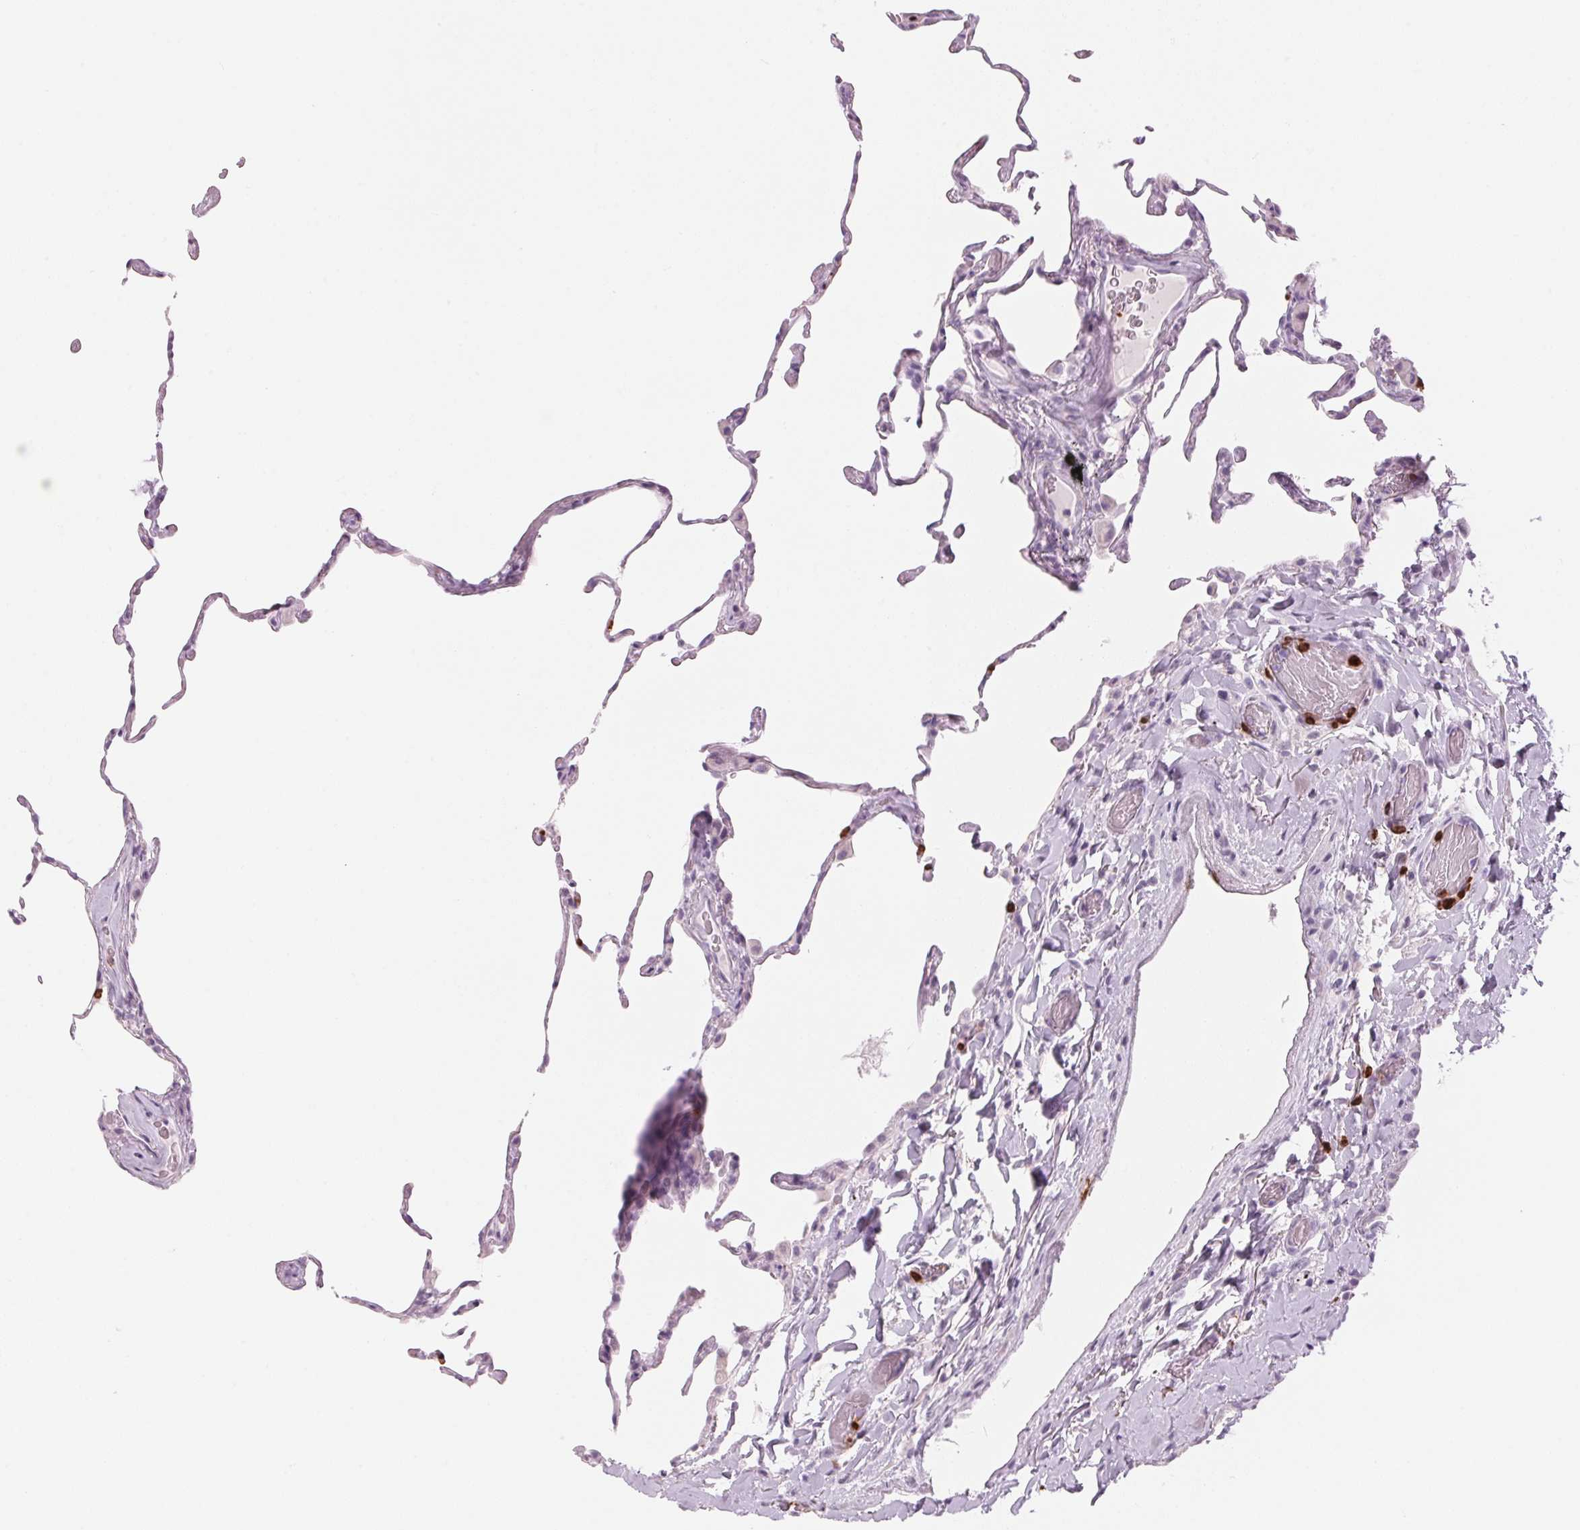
{"staining": {"intensity": "strong", "quantity": "<25%", "location": "cytoplasmic/membranous"}, "tissue": "lung", "cell_type": "Alveolar cells", "image_type": "normal", "snomed": [{"axis": "morphology", "description": "Normal tissue, NOS"}, {"axis": "topography", "description": "Lung"}], "caption": "Strong cytoplasmic/membranous expression for a protein is present in approximately <25% of alveolar cells of normal lung using IHC.", "gene": "KLK7", "patient": {"sex": "female", "age": 57}}